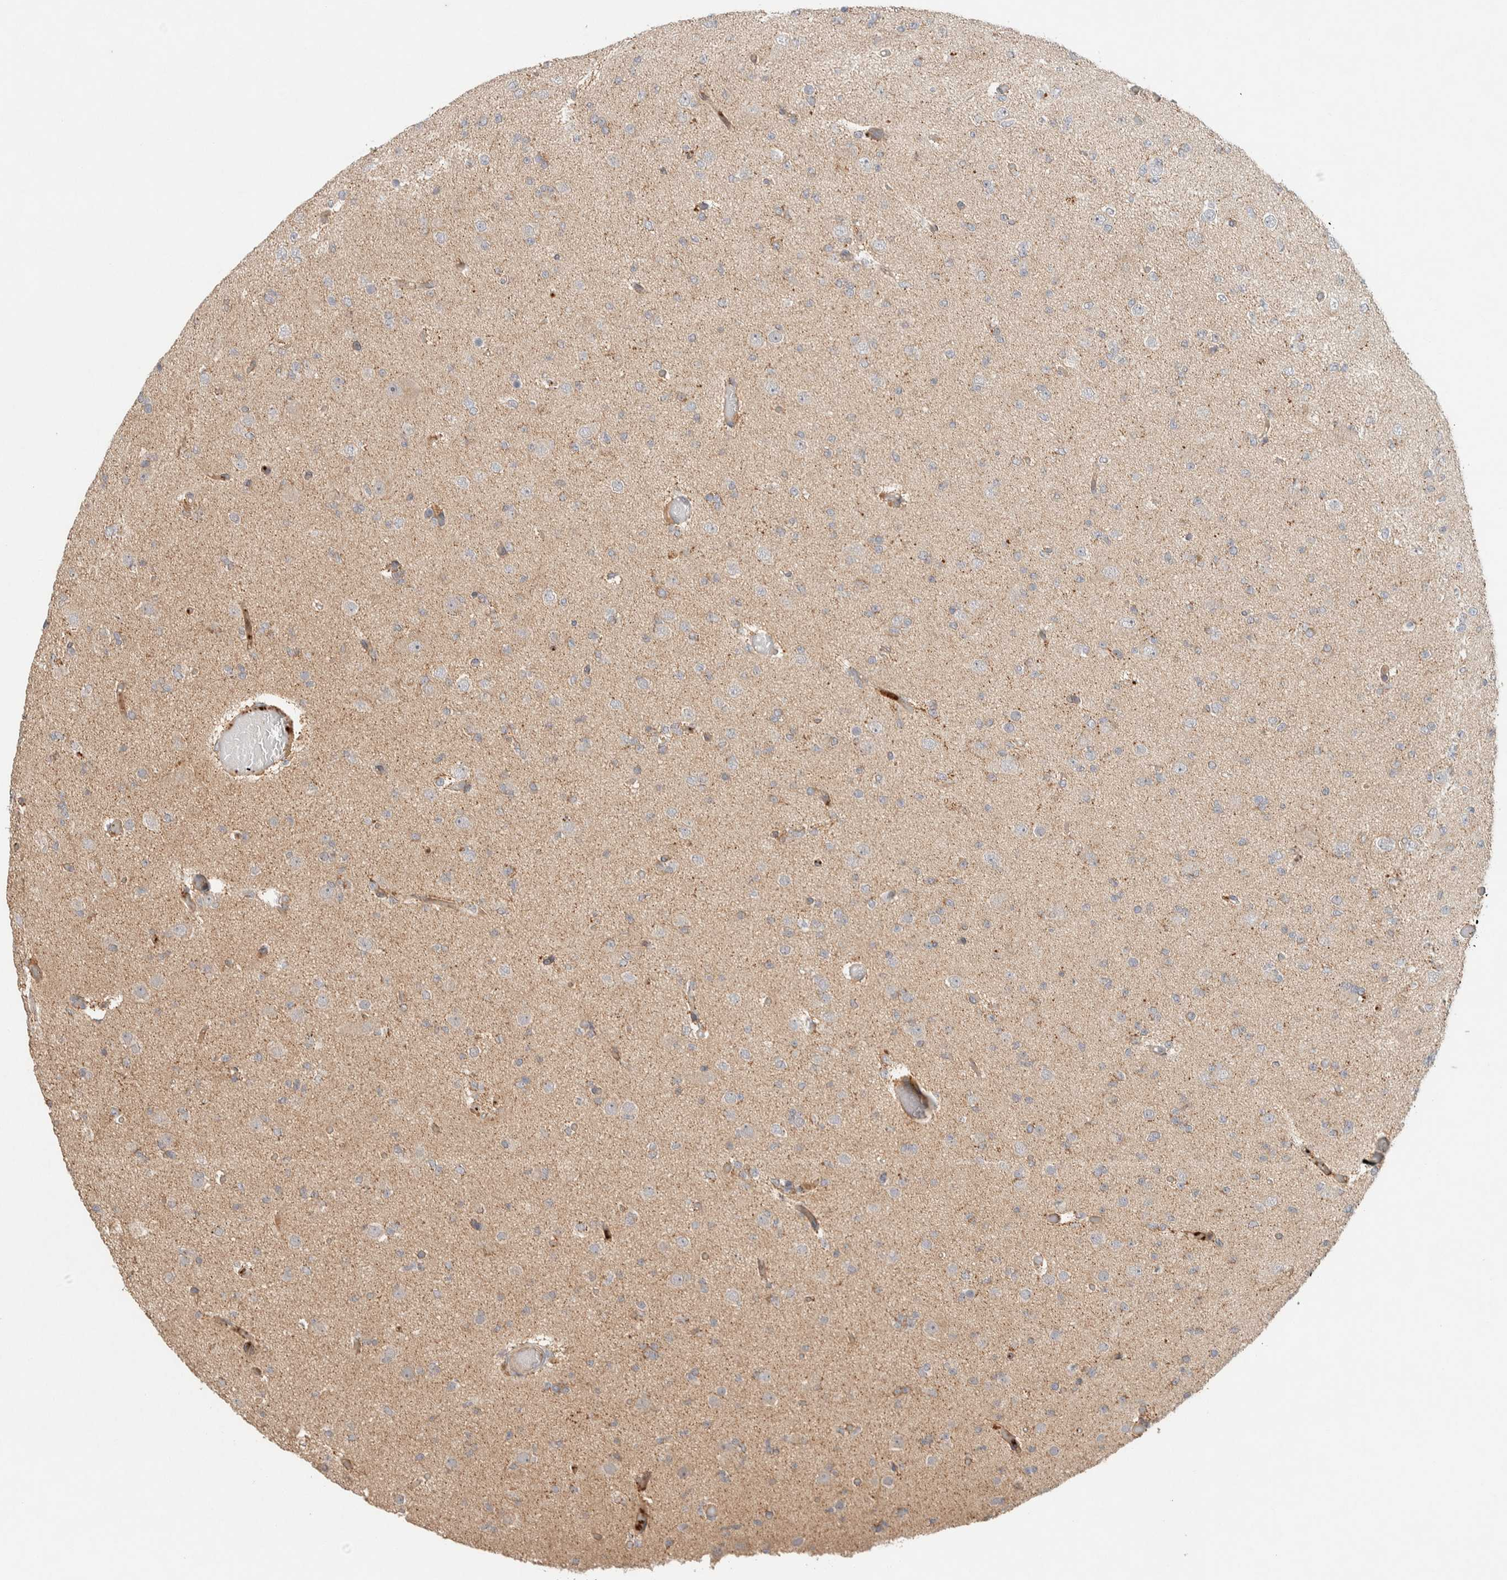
{"staining": {"intensity": "weak", "quantity": ">75%", "location": "cytoplasmic/membranous"}, "tissue": "glioma", "cell_type": "Tumor cells", "image_type": "cancer", "snomed": [{"axis": "morphology", "description": "Glioma, malignant, Low grade"}, {"axis": "topography", "description": "Brain"}], "caption": "Protein staining by immunohistochemistry (IHC) shows weak cytoplasmic/membranous expression in about >75% of tumor cells in malignant glioma (low-grade).", "gene": "KIF9", "patient": {"sex": "female", "age": 22}}